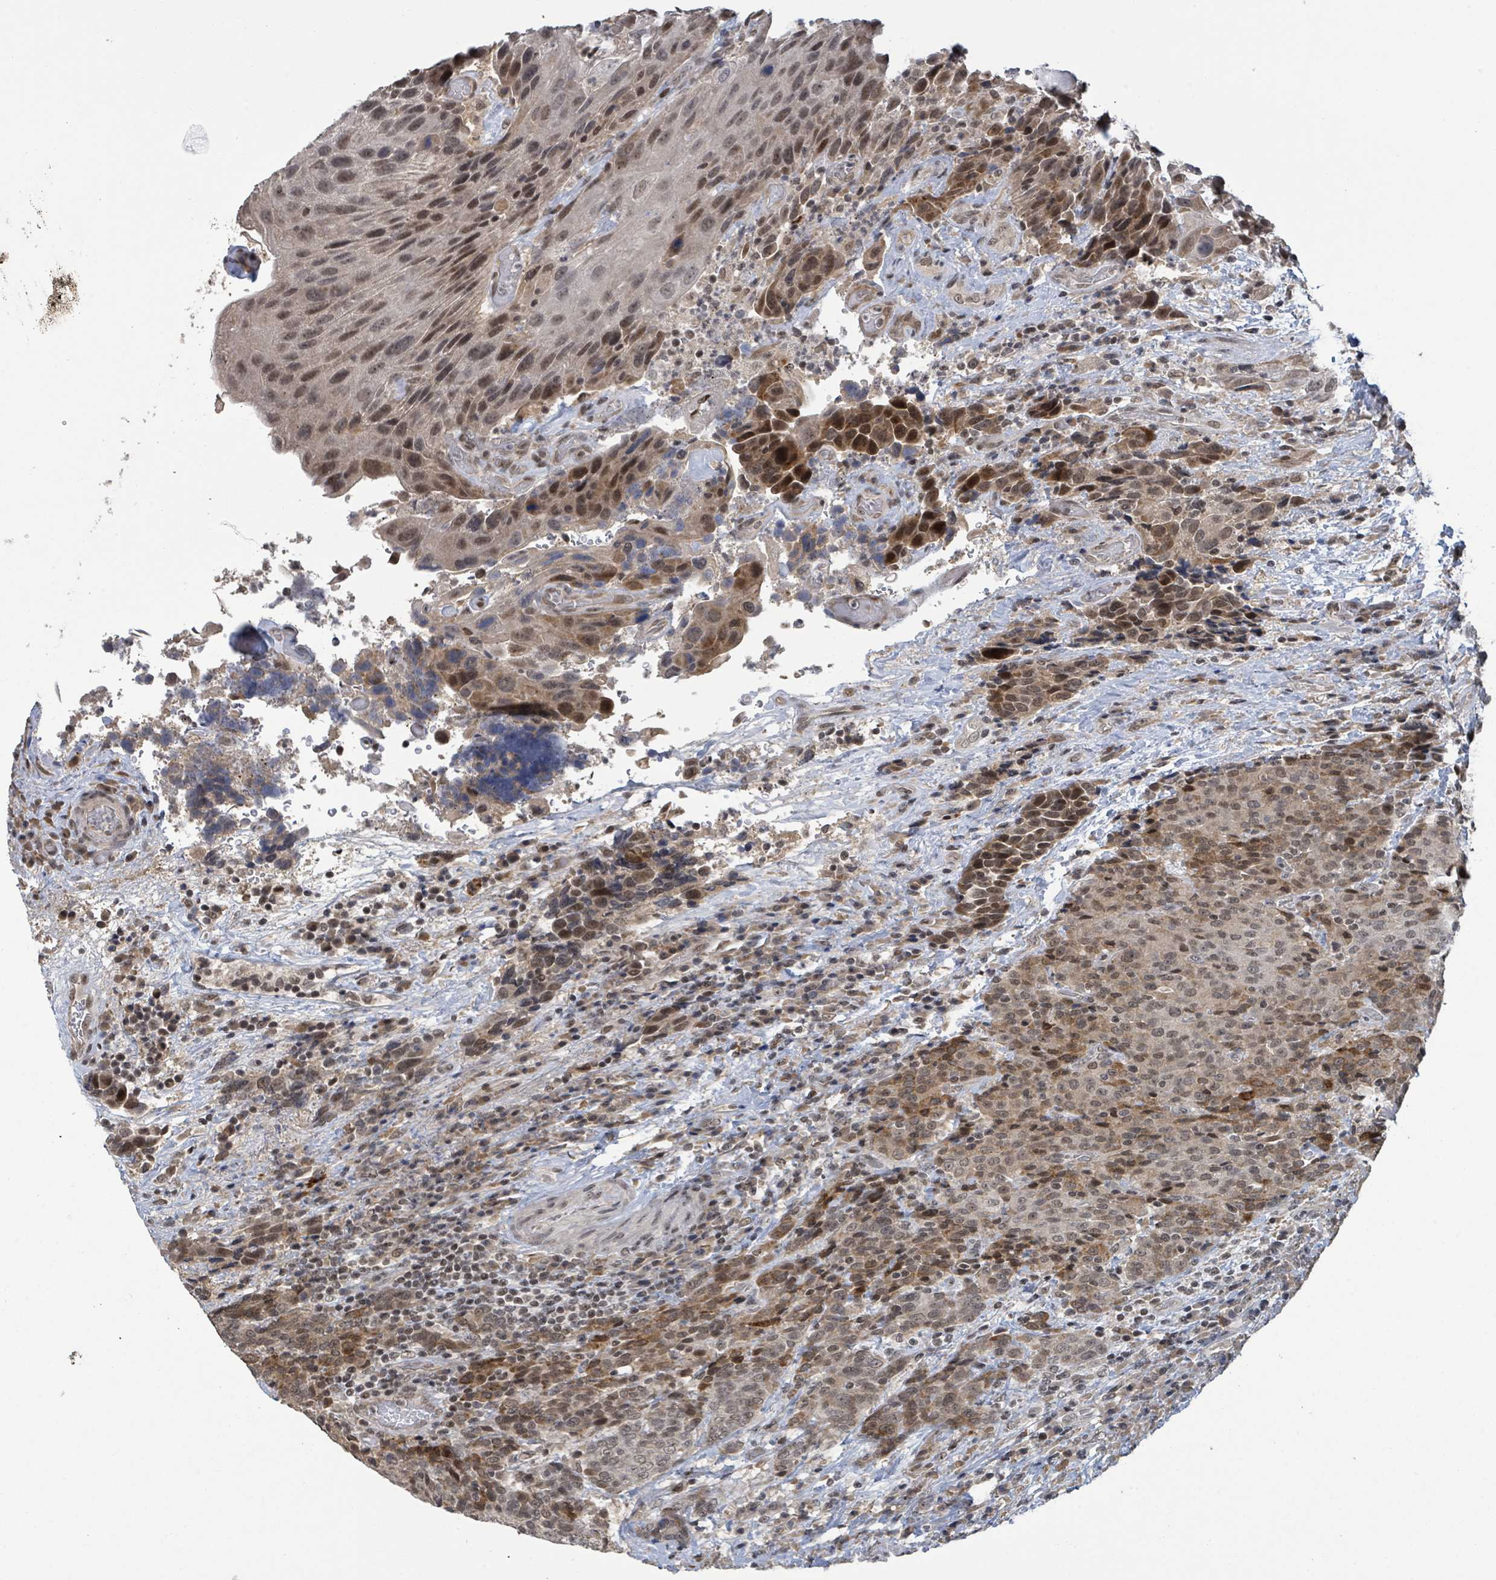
{"staining": {"intensity": "moderate", "quantity": ">75%", "location": "cytoplasmic/membranous,nuclear"}, "tissue": "urothelial cancer", "cell_type": "Tumor cells", "image_type": "cancer", "snomed": [{"axis": "morphology", "description": "Urothelial carcinoma, High grade"}, {"axis": "topography", "description": "Urinary bladder"}], "caption": "This histopathology image shows IHC staining of high-grade urothelial carcinoma, with medium moderate cytoplasmic/membranous and nuclear staining in about >75% of tumor cells.", "gene": "ZBTB14", "patient": {"sex": "female", "age": 70}}